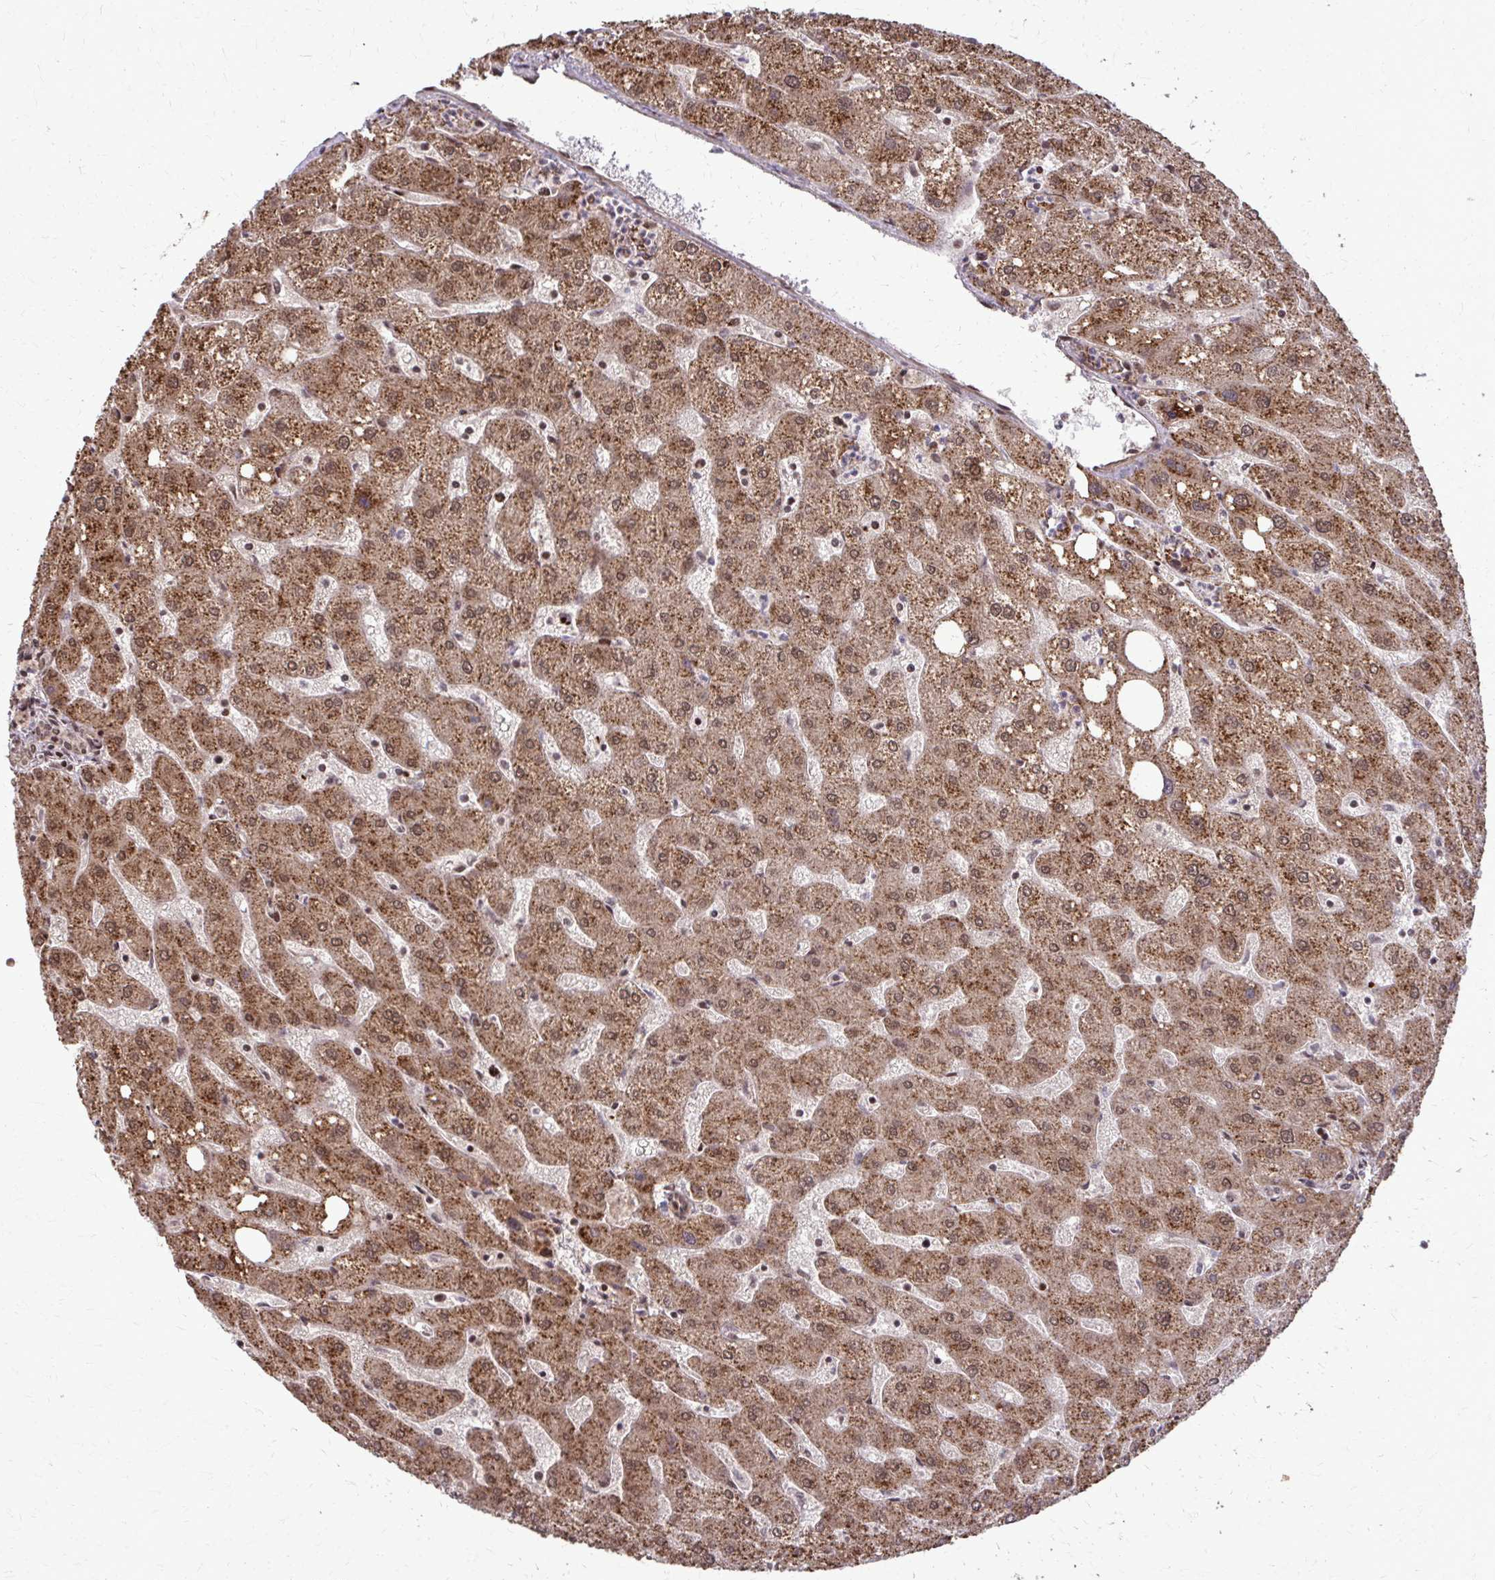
{"staining": {"intensity": "weak", "quantity": ">75%", "location": "nuclear"}, "tissue": "liver", "cell_type": "Cholangiocytes", "image_type": "normal", "snomed": [{"axis": "morphology", "description": "Normal tissue, NOS"}, {"axis": "topography", "description": "Liver"}], "caption": "Weak nuclear protein expression is appreciated in approximately >75% of cholangiocytes in liver. Using DAB (3,3'-diaminobenzidine) (brown) and hematoxylin (blue) stains, captured at high magnification using brightfield microscopy.", "gene": "SS18", "patient": {"sex": "male", "age": 67}}